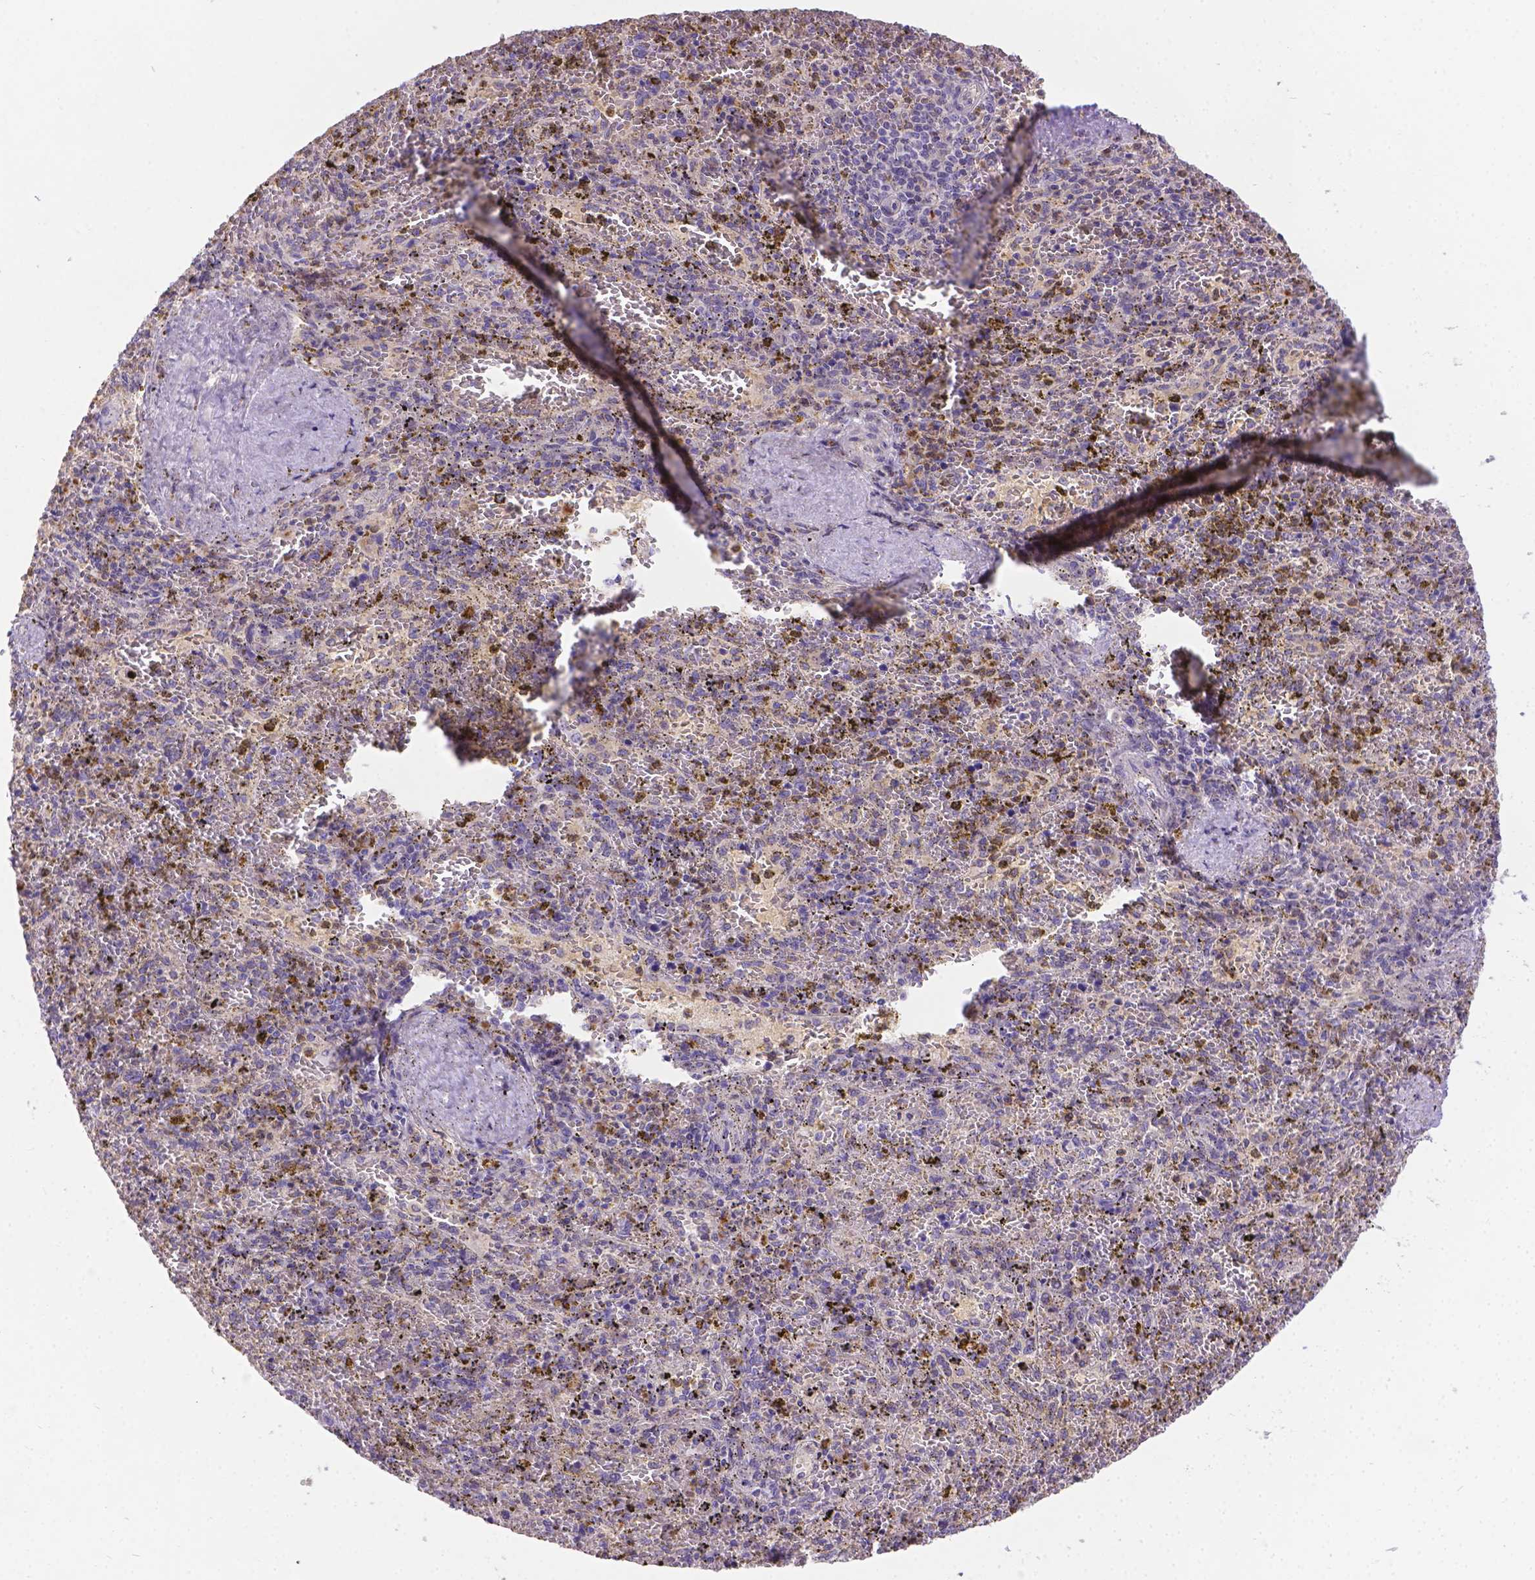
{"staining": {"intensity": "moderate", "quantity": "<25%", "location": "cytoplasmic/membranous"}, "tissue": "spleen", "cell_type": "Cells in red pulp", "image_type": "normal", "snomed": [{"axis": "morphology", "description": "Normal tissue, NOS"}, {"axis": "topography", "description": "Spleen"}], "caption": "IHC (DAB) staining of normal human spleen shows moderate cytoplasmic/membranous protein positivity in about <25% of cells in red pulp.", "gene": "TM4SF18", "patient": {"sex": "female", "age": 50}}